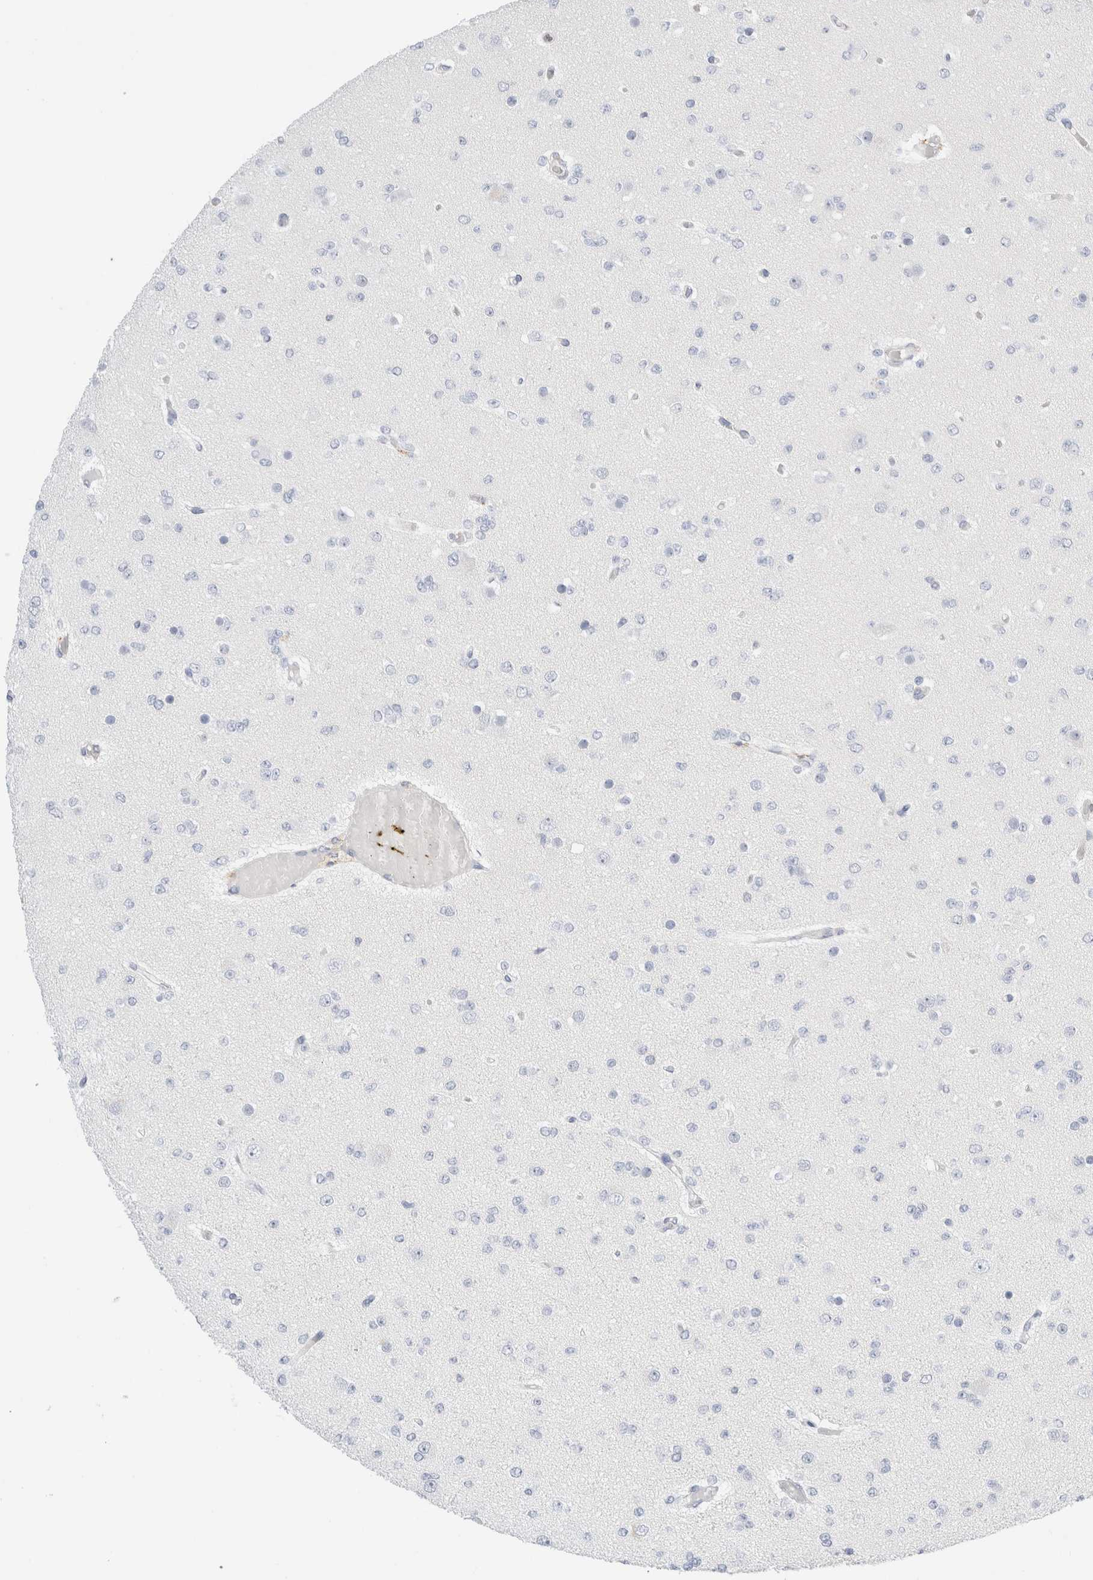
{"staining": {"intensity": "negative", "quantity": "none", "location": "none"}, "tissue": "glioma", "cell_type": "Tumor cells", "image_type": "cancer", "snomed": [{"axis": "morphology", "description": "Glioma, malignant, Low grade"}, {"axis": "topography", "description": "Brain"}], "caption": "Human glioma stained for a protein using IHC reveals no expression in tumor cells.", "gene": "ADAM30", "patient": {"sex": "female", "age": 22}}